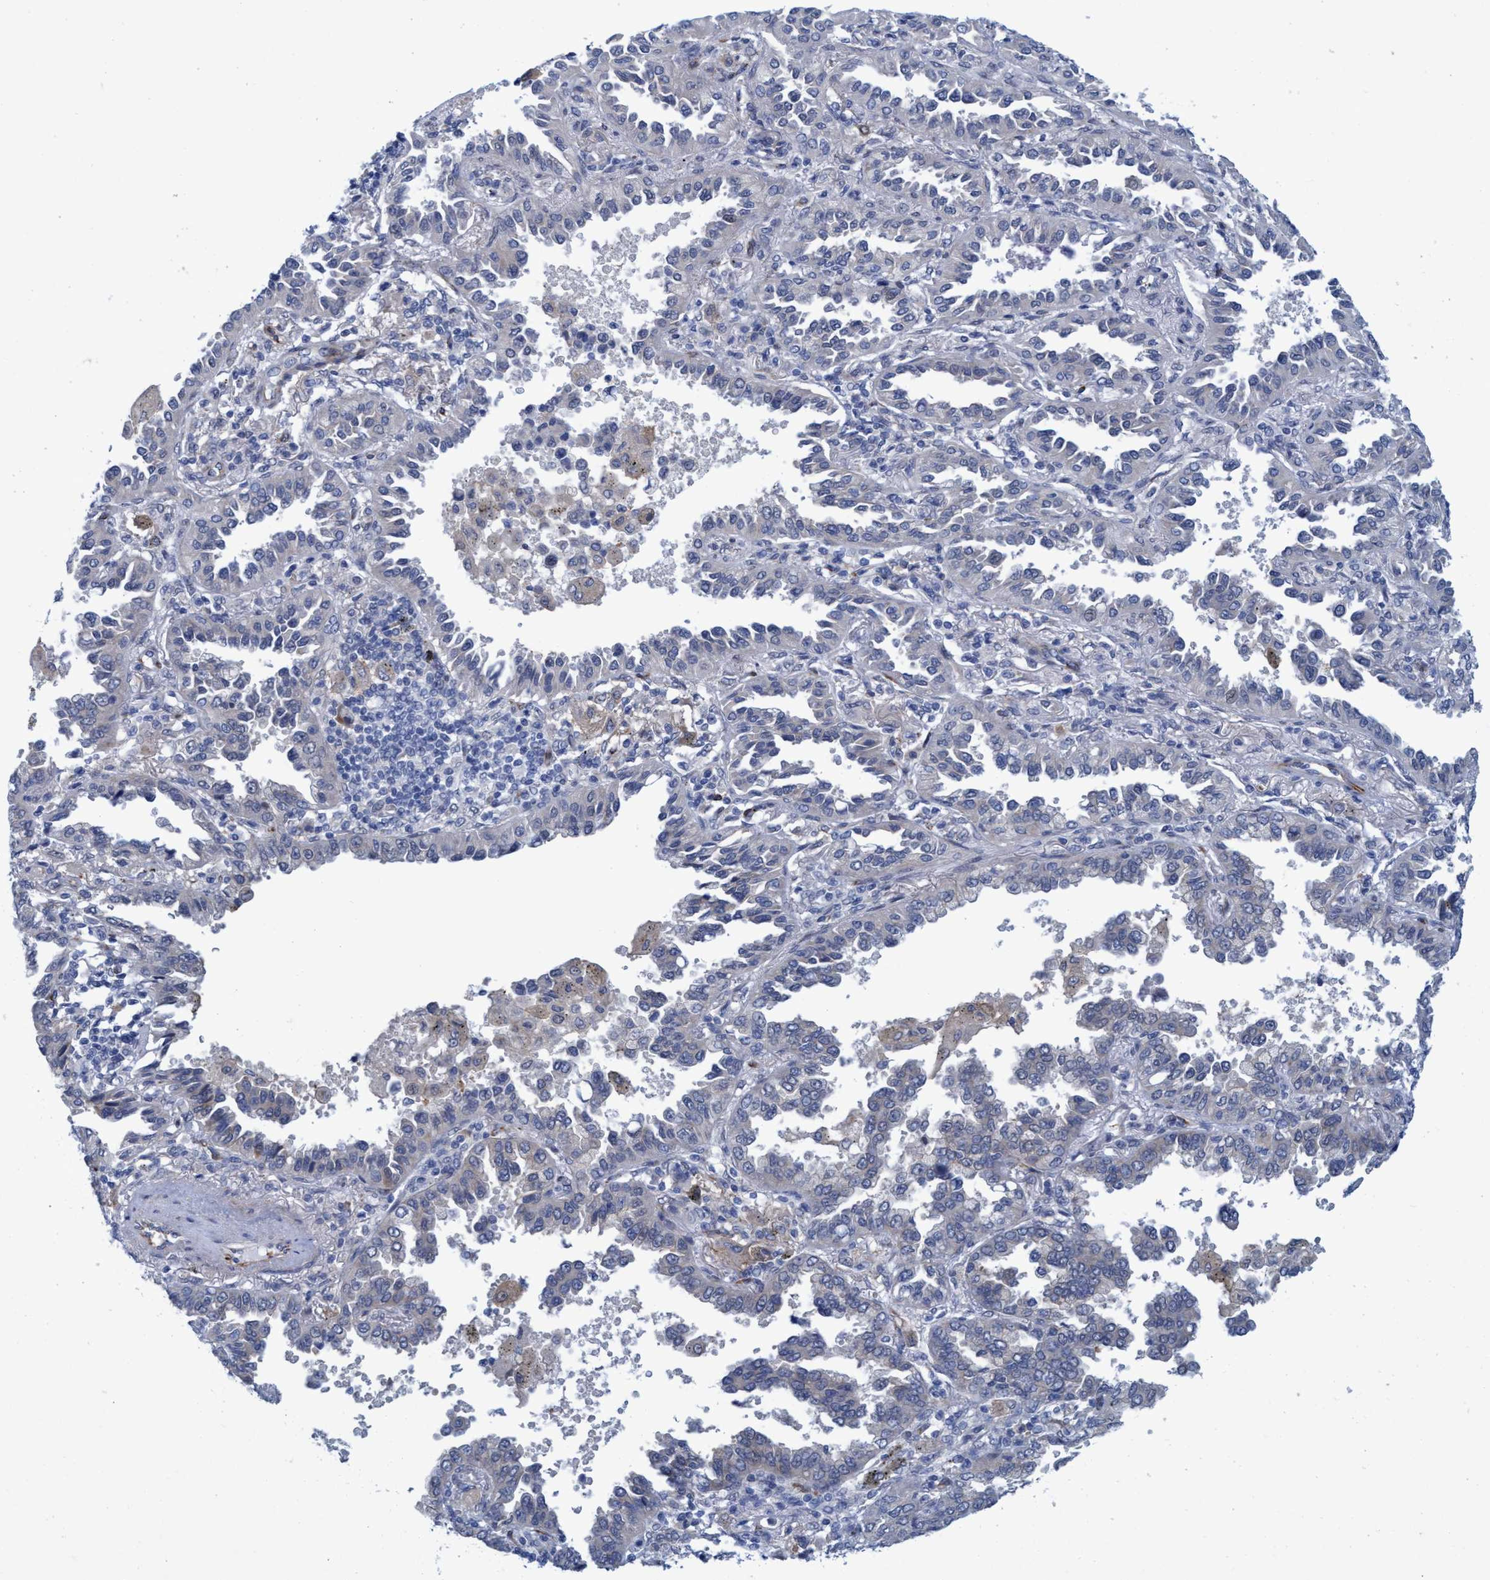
{"staining": {"intensity": "negative", "quantity": "none", "location": "none"}, "tissue": "lung cancer", "cell_type": "Tumor cells", "image_type": "cancer", "snomed": [{"axis": "morphology", "description": "Normal tissue, NOS"}, {"axis": "morphology", "description": "Adenocarcinoma, NOS"}, {"axis": "topography", "description": "Lung"}], "caption": "Adenocarcinoma (lung) was stained to show a protein in brown. There is no significant positivity in tumor cells.", "gene": "SLC43A2", "patient": {"sex": "male", "age": 59}}